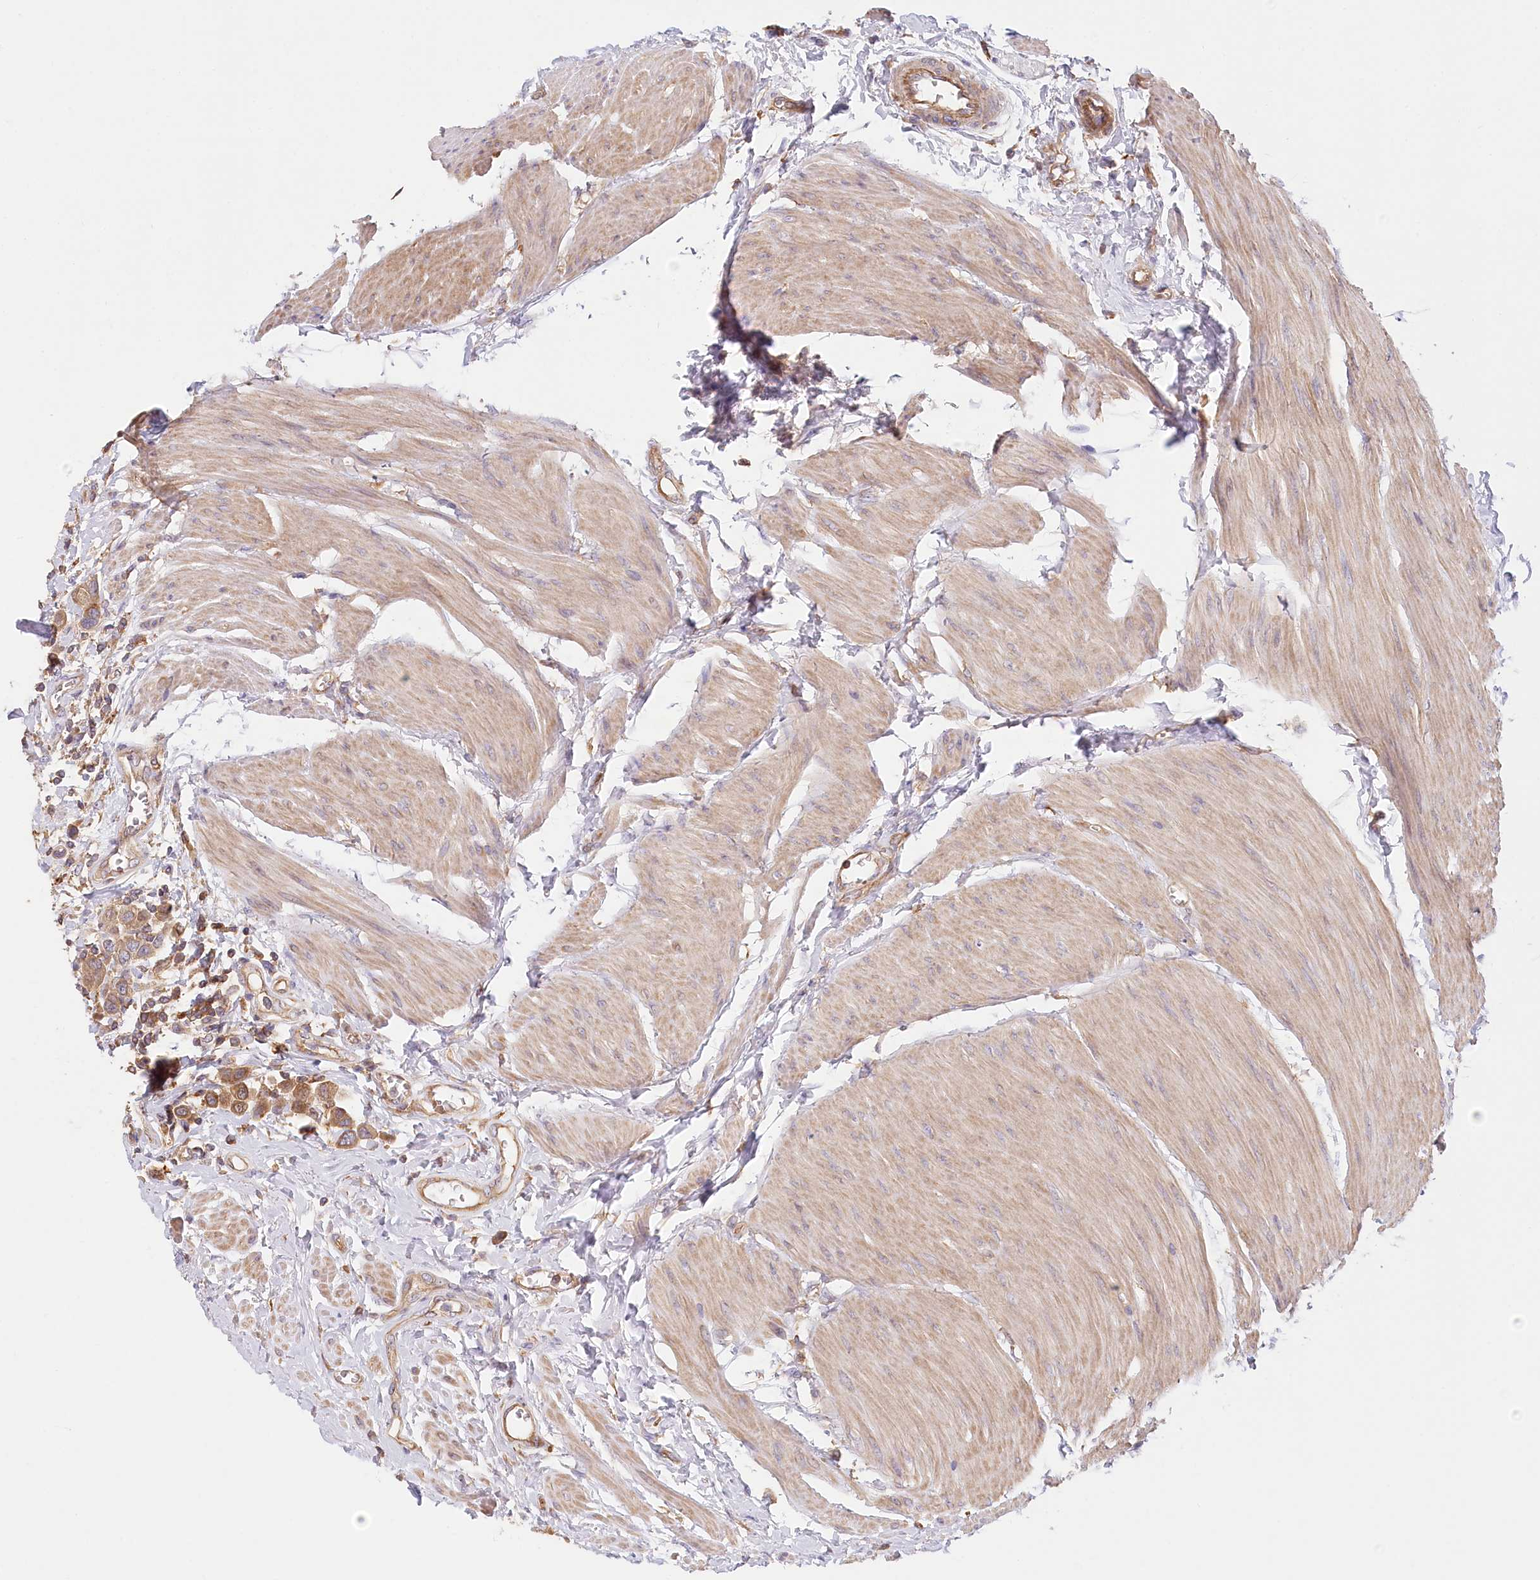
{"staining": {"intensity": "moderate", "quantity": ">75%", "location": "cytoplasmic/membranous"}, "tissue": "urothelial cancer", "cell_type": "Tumor cells", "image_type": "cancer", "snomed": [{"axis": "morphology", "description": "Urothelial carcinoma, High grade"}, {"axis": "topography", "description": "Urinary bladder"}], "caption": "Protein staining of urothelial carcinoma (high-grade) tissue demonstrates moderate cytoplasmic/membranous expression in approximately >75% of tumor cells. Using DAB (brown) and hematoxylin (blue) stains, captured at high magnification using brightfield microscopy.", "gene": "UMPS", "patient": {"sex": "male", "age": 50}}